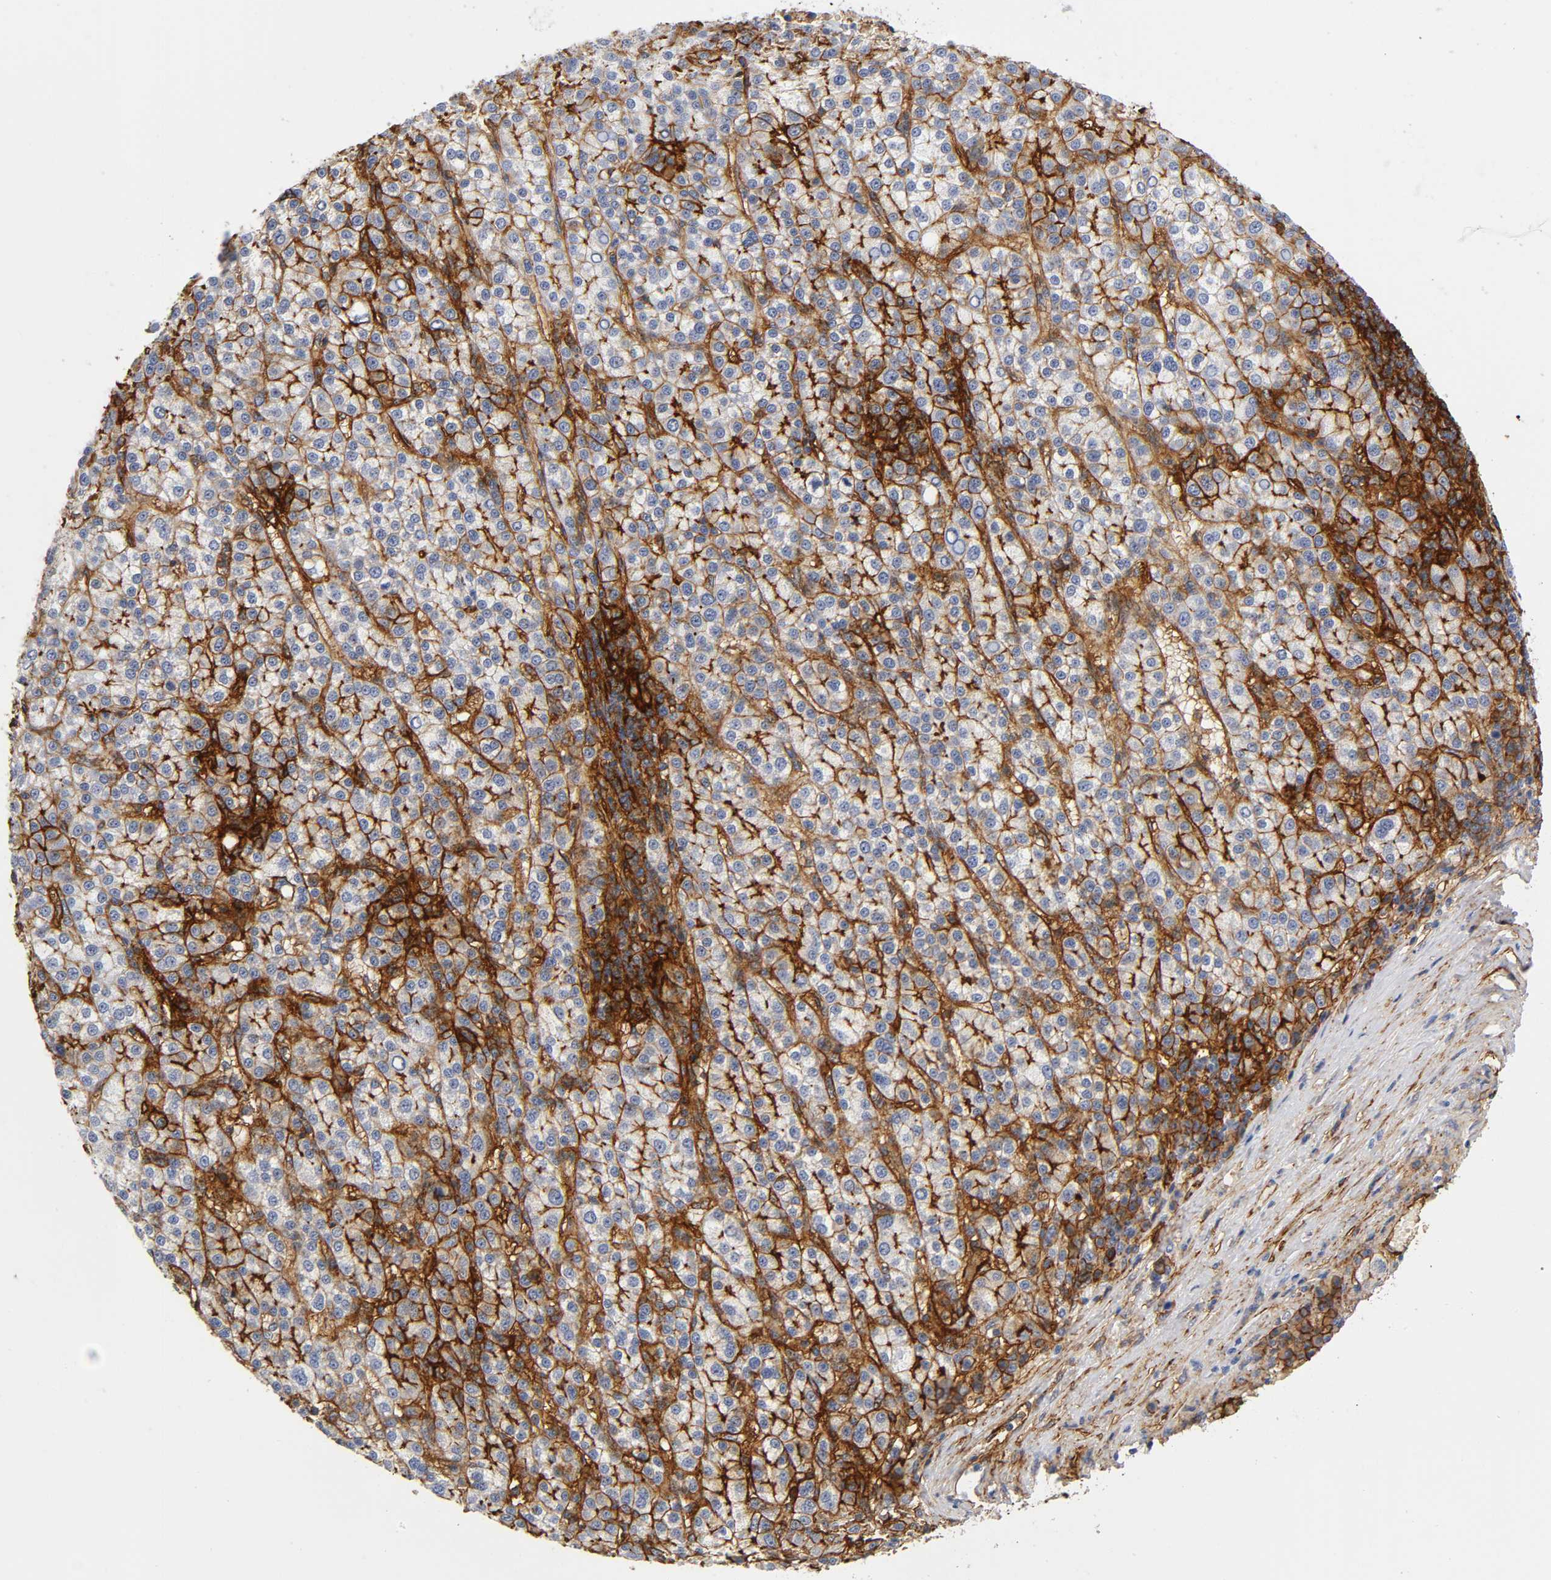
{"staining": {"intensity": "strong", "quantity": ">75%", "location": "cytoplasmic/membranous"}, "tissue": "liver cancer", "cell_type": "Tumor cells", "image_type": "cancer", "snomed": [{"axis": "morphology", "description": "Carcinoma, Hepatocellular, NOS"}, {"axis": "topography", "description": "Liver"}], "caption": "IHC of liver cancer exhibits high levels of strong cytoplasmic/membranous positivity in about >75% of tumor cells. Nuclei are stained in blue.", "gene": "ICAM1", "patient": {"sex": "female", "age": 58}}